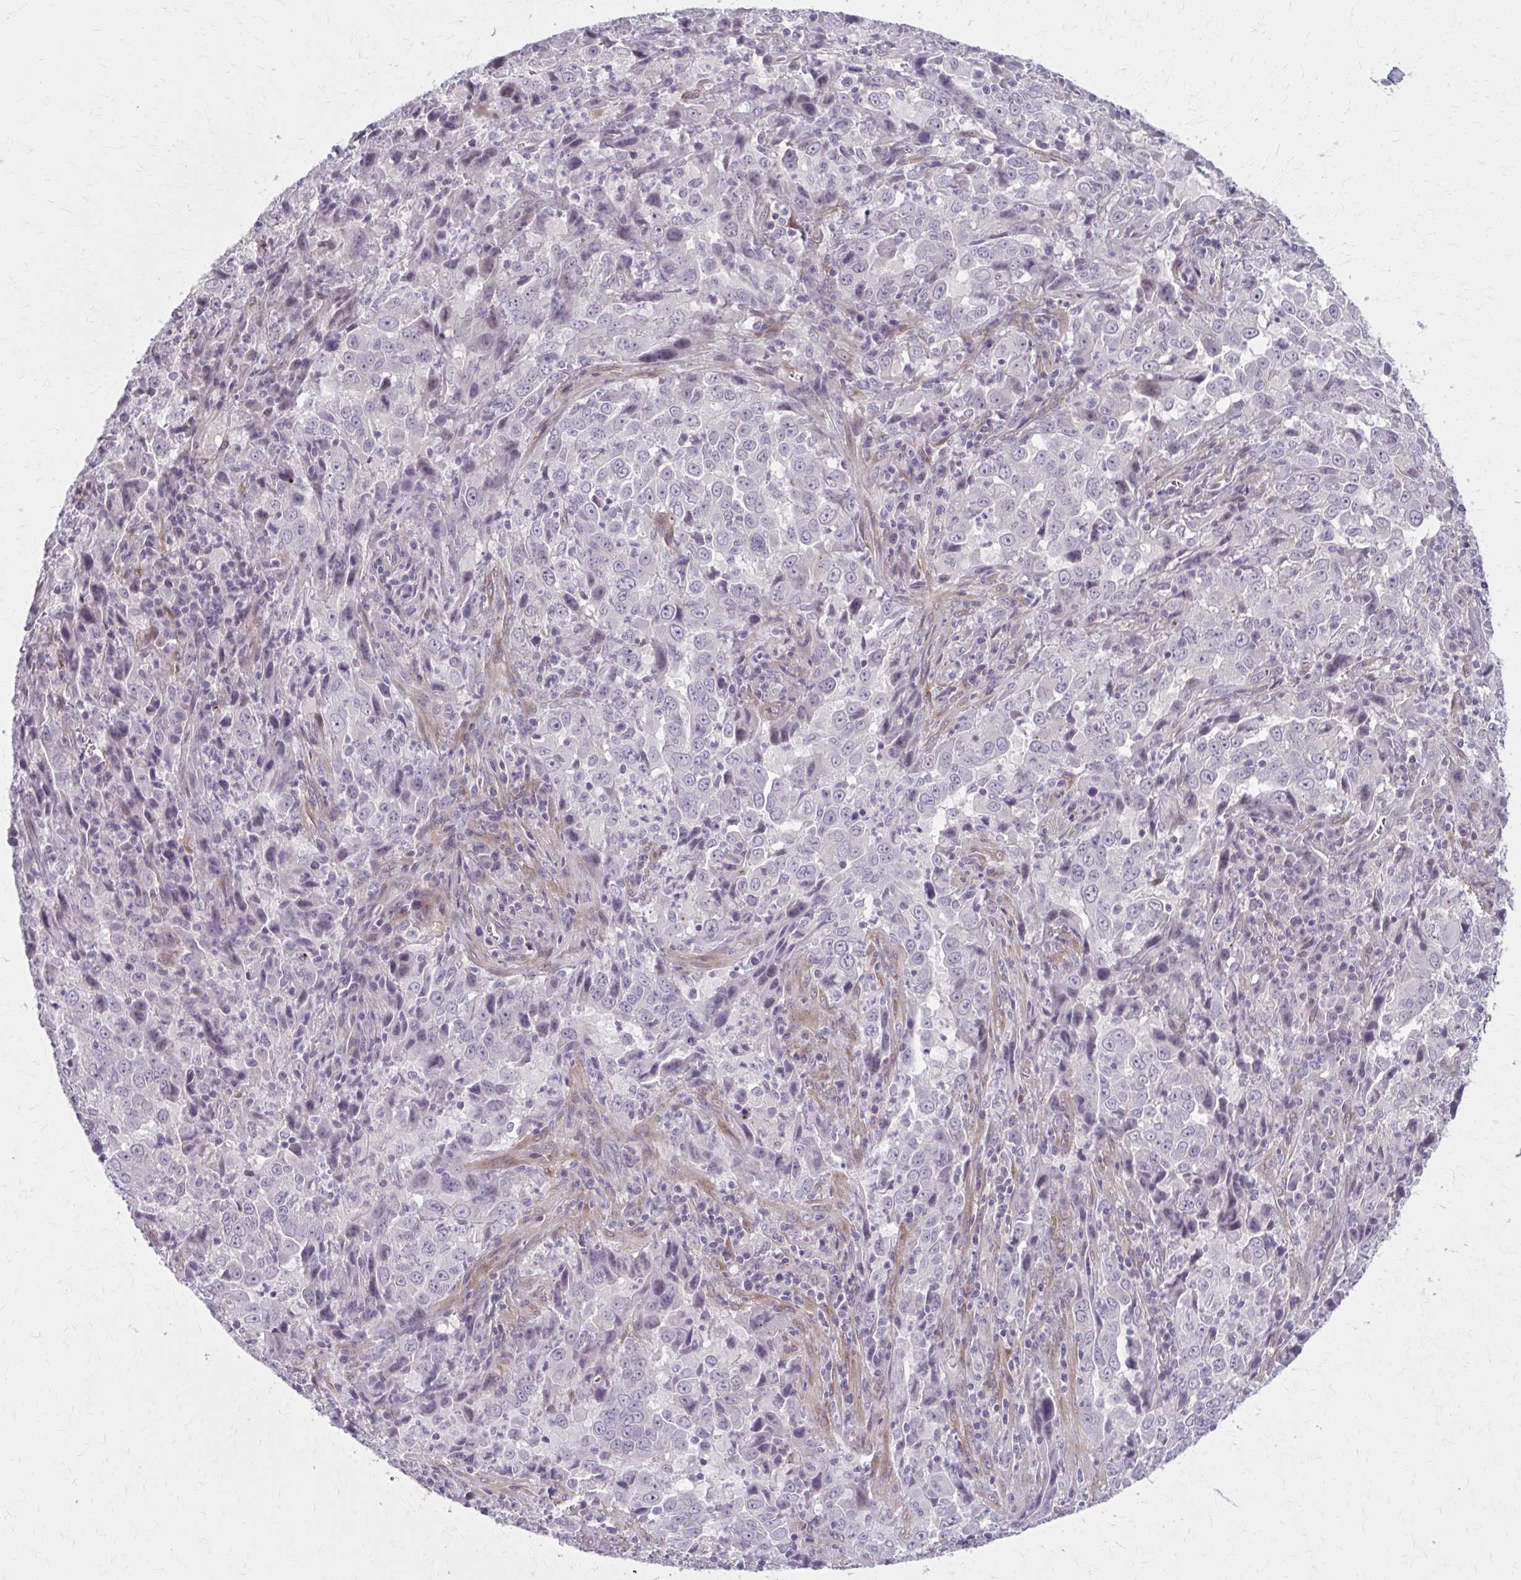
{"staining": {"intensity": "negative", "quantity": "none", "location": "none"}, "tissue": "lung cancer", "cell_type": "Tumor cells", "image_type": "cancer", "snomed": [{"axis": "morphology", "description": "Adenocarcinoma, NOS"}, {"axis": "topography", "description": "Lung"}], "caption": "This is an IHC histopathology image of lung cancer (adenocarcinoma). There is no positivity in tumor cells.", "gene": "NUMBL", "patient": {"sex": "male", "age": 67}}